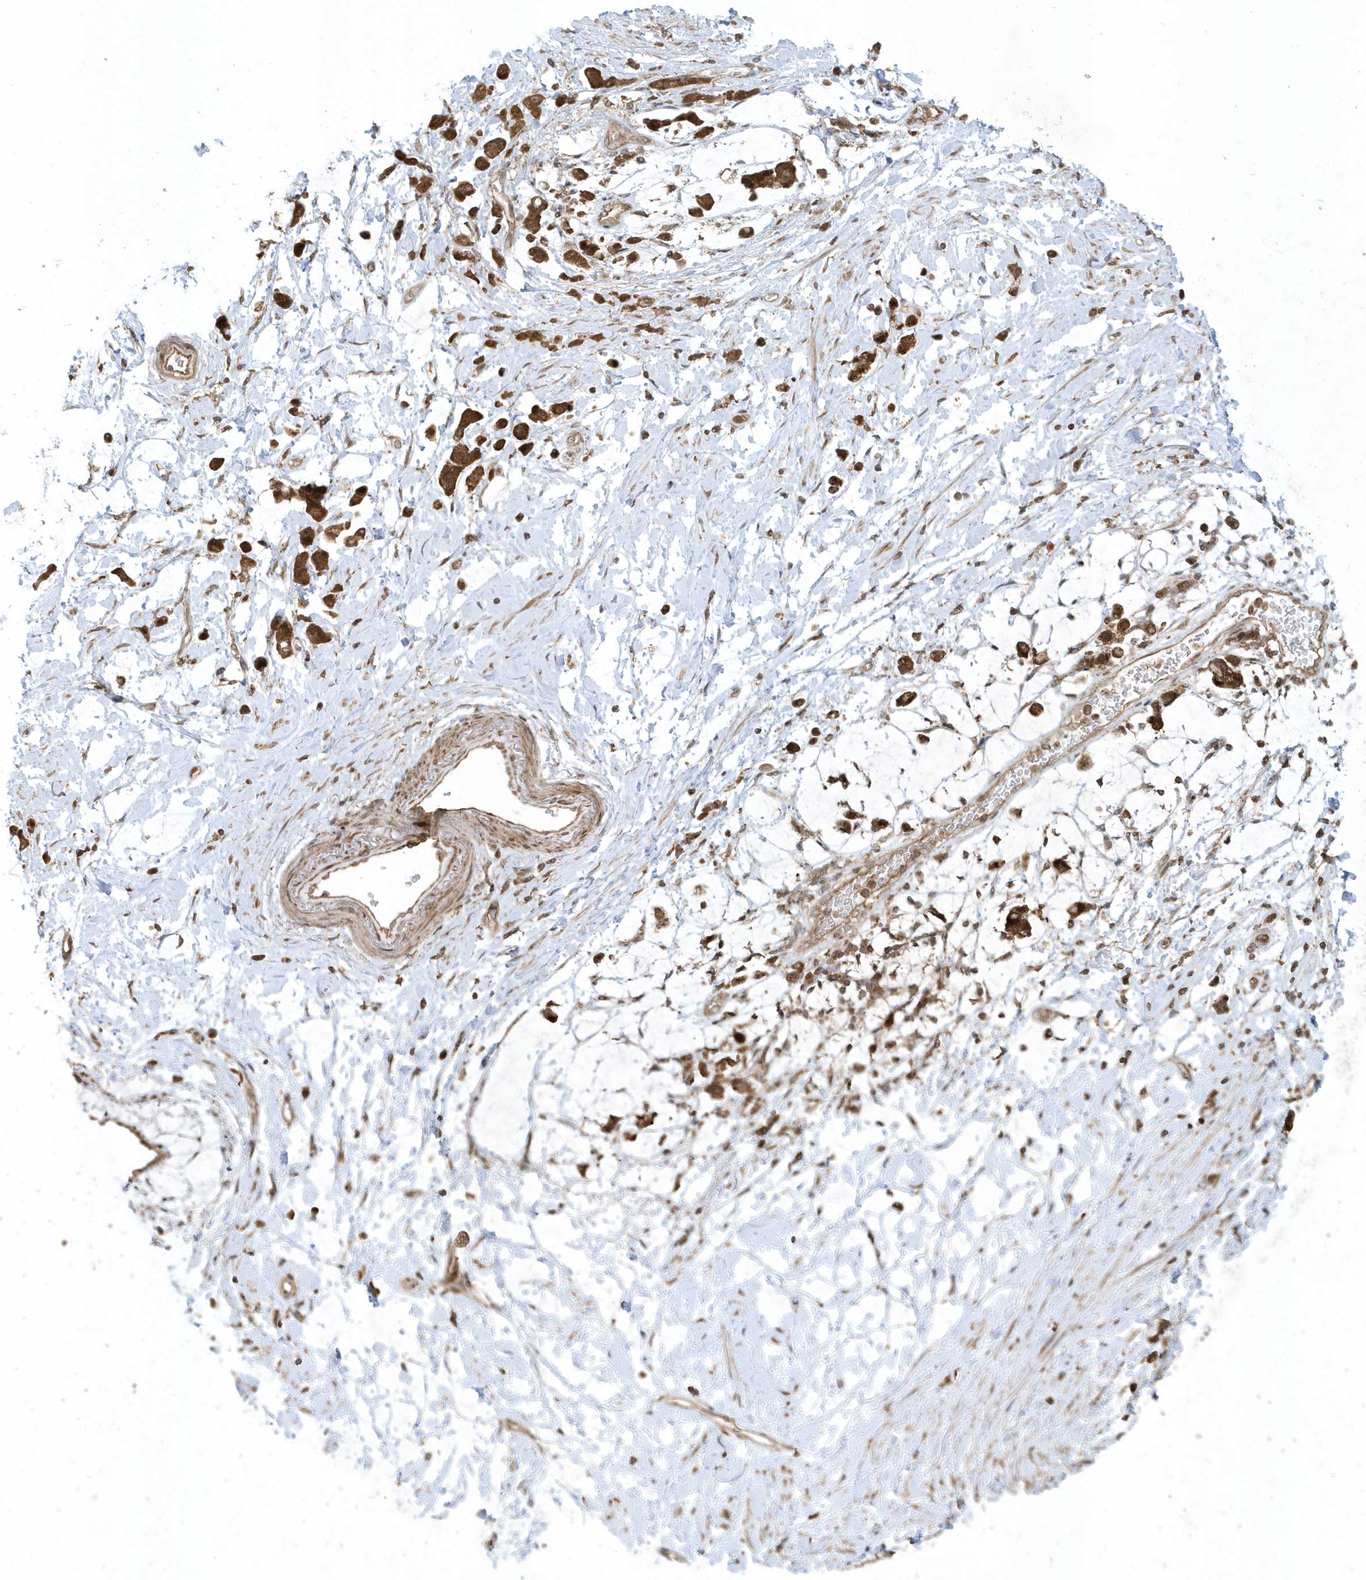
{"staining": {"intensity": "strong", "quantity": ">75%", "location": "cytoplasmic/membranous"}, "tissue": "stomach cancer", "cell_type": "Tumor cells", "image_type": "cancer", "snomed": [{"axis": "morphology", "description": "Adenocarcinoma, NOS"}, {"axis": "topography", "description": "Stomach"}], "caption": "IHC micrograph of neoplastic tissue: stomach adenocarcinoma stained using immunohistochemistry exhibits high levels of strong protein expression localized specifically in the cytoplasmic/membranous of tumor cells, appearing as a cytoplasmic/membranous brown color.", "gene": "STAMBP", "patient": {"sex": "female", "age": 60}}